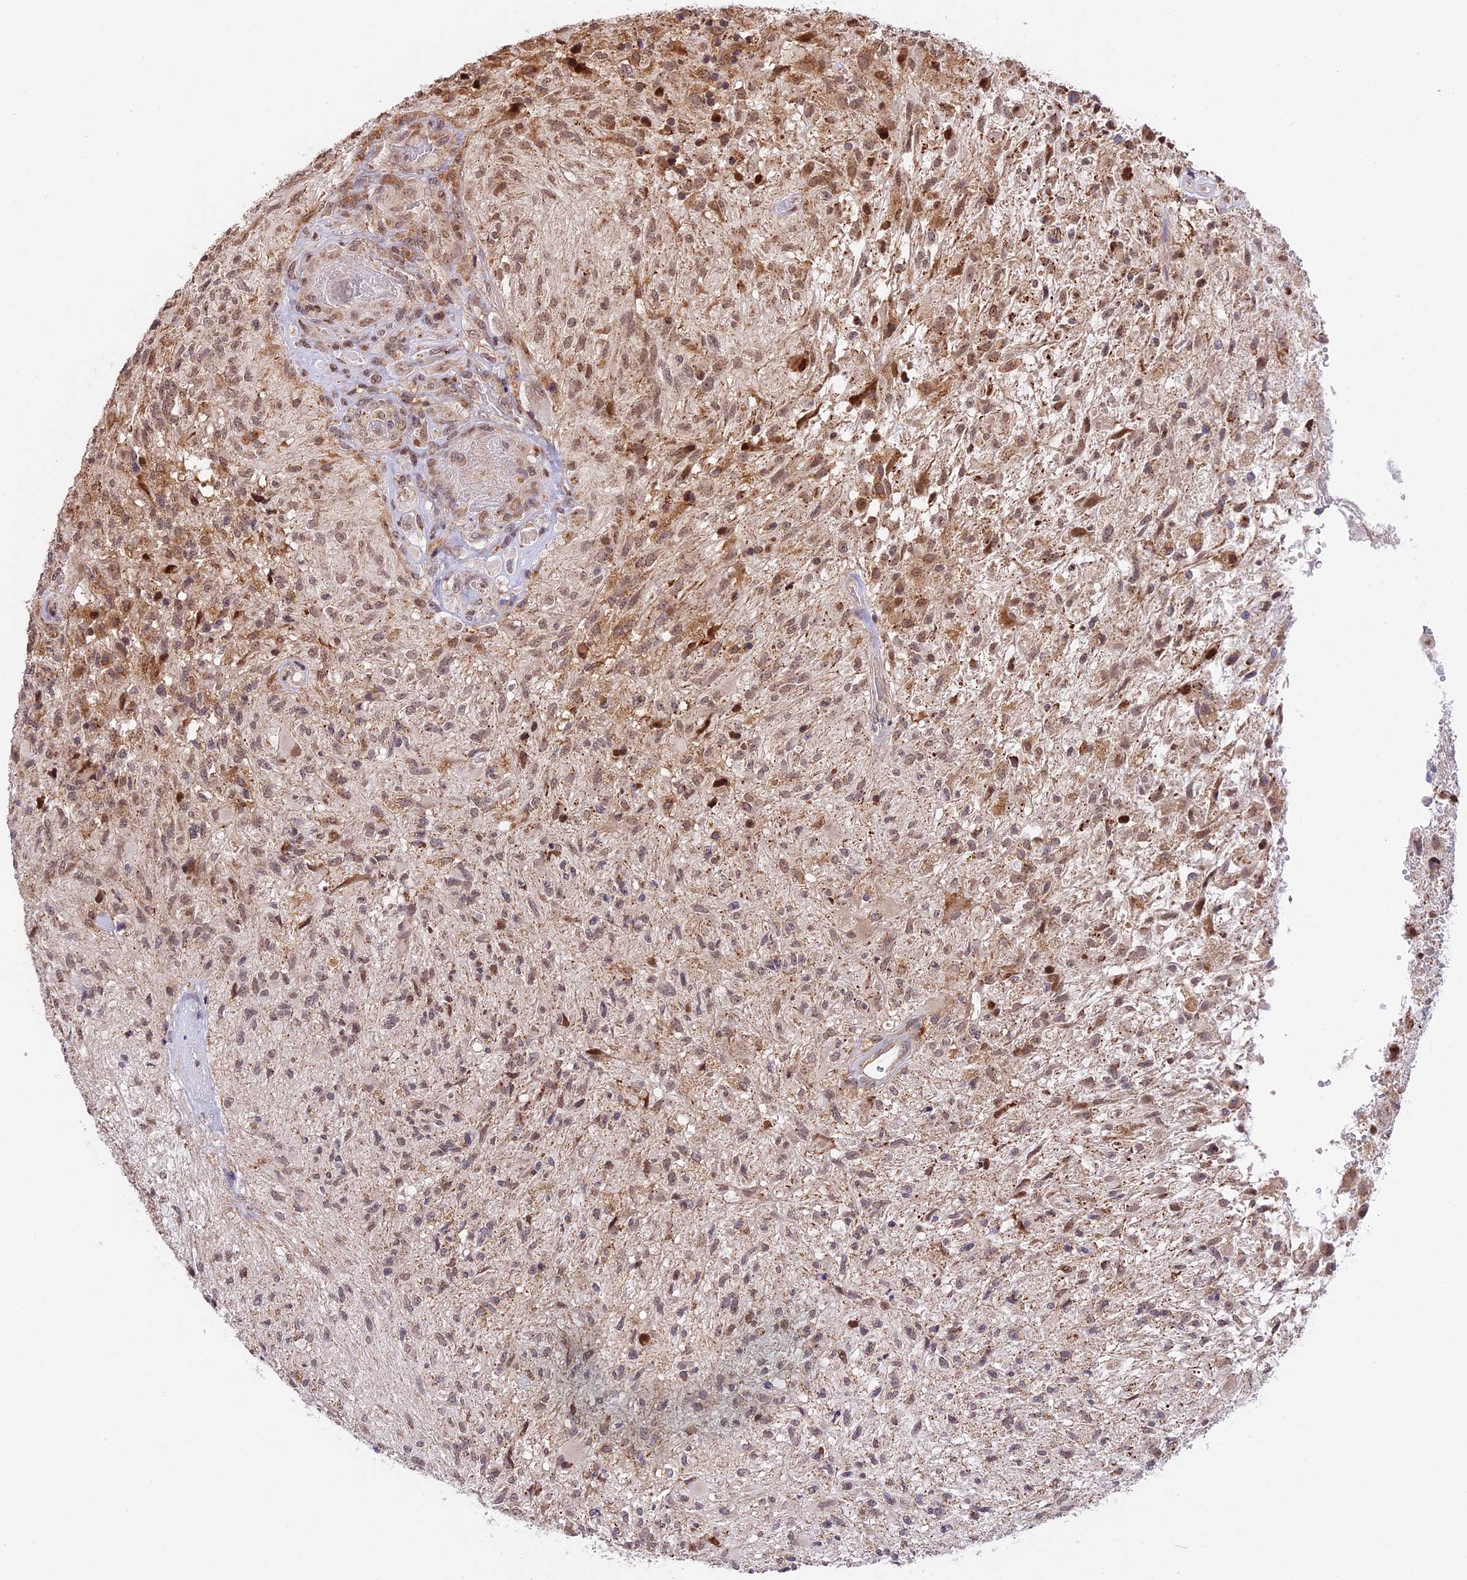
{"staining": {"intensity": "moderate", "quantity": "25%-75%", "location": "cytoplasmic/membranous,nuclear"}, "tissue": "glioma", "cell_type": "Tumor cells", "image_type": "cancer", "snomed": [{"axis": "morphology", "description": "Glioma, malignant, High grade"}, {"axis": "topography", "description": "Brain"}], "caption": "Immunohistochemical staining of human malignant glioma (high-grade) demonstrates medium levels of moderate cytoplasmic/membranous and nuclear protein positivity in about 25%-75% of tumor cells. The protein is shown in brown color, while the nuclei are stained blue.", "gene": "RERGL", "patient": {"sex": "male", "age": 56}}